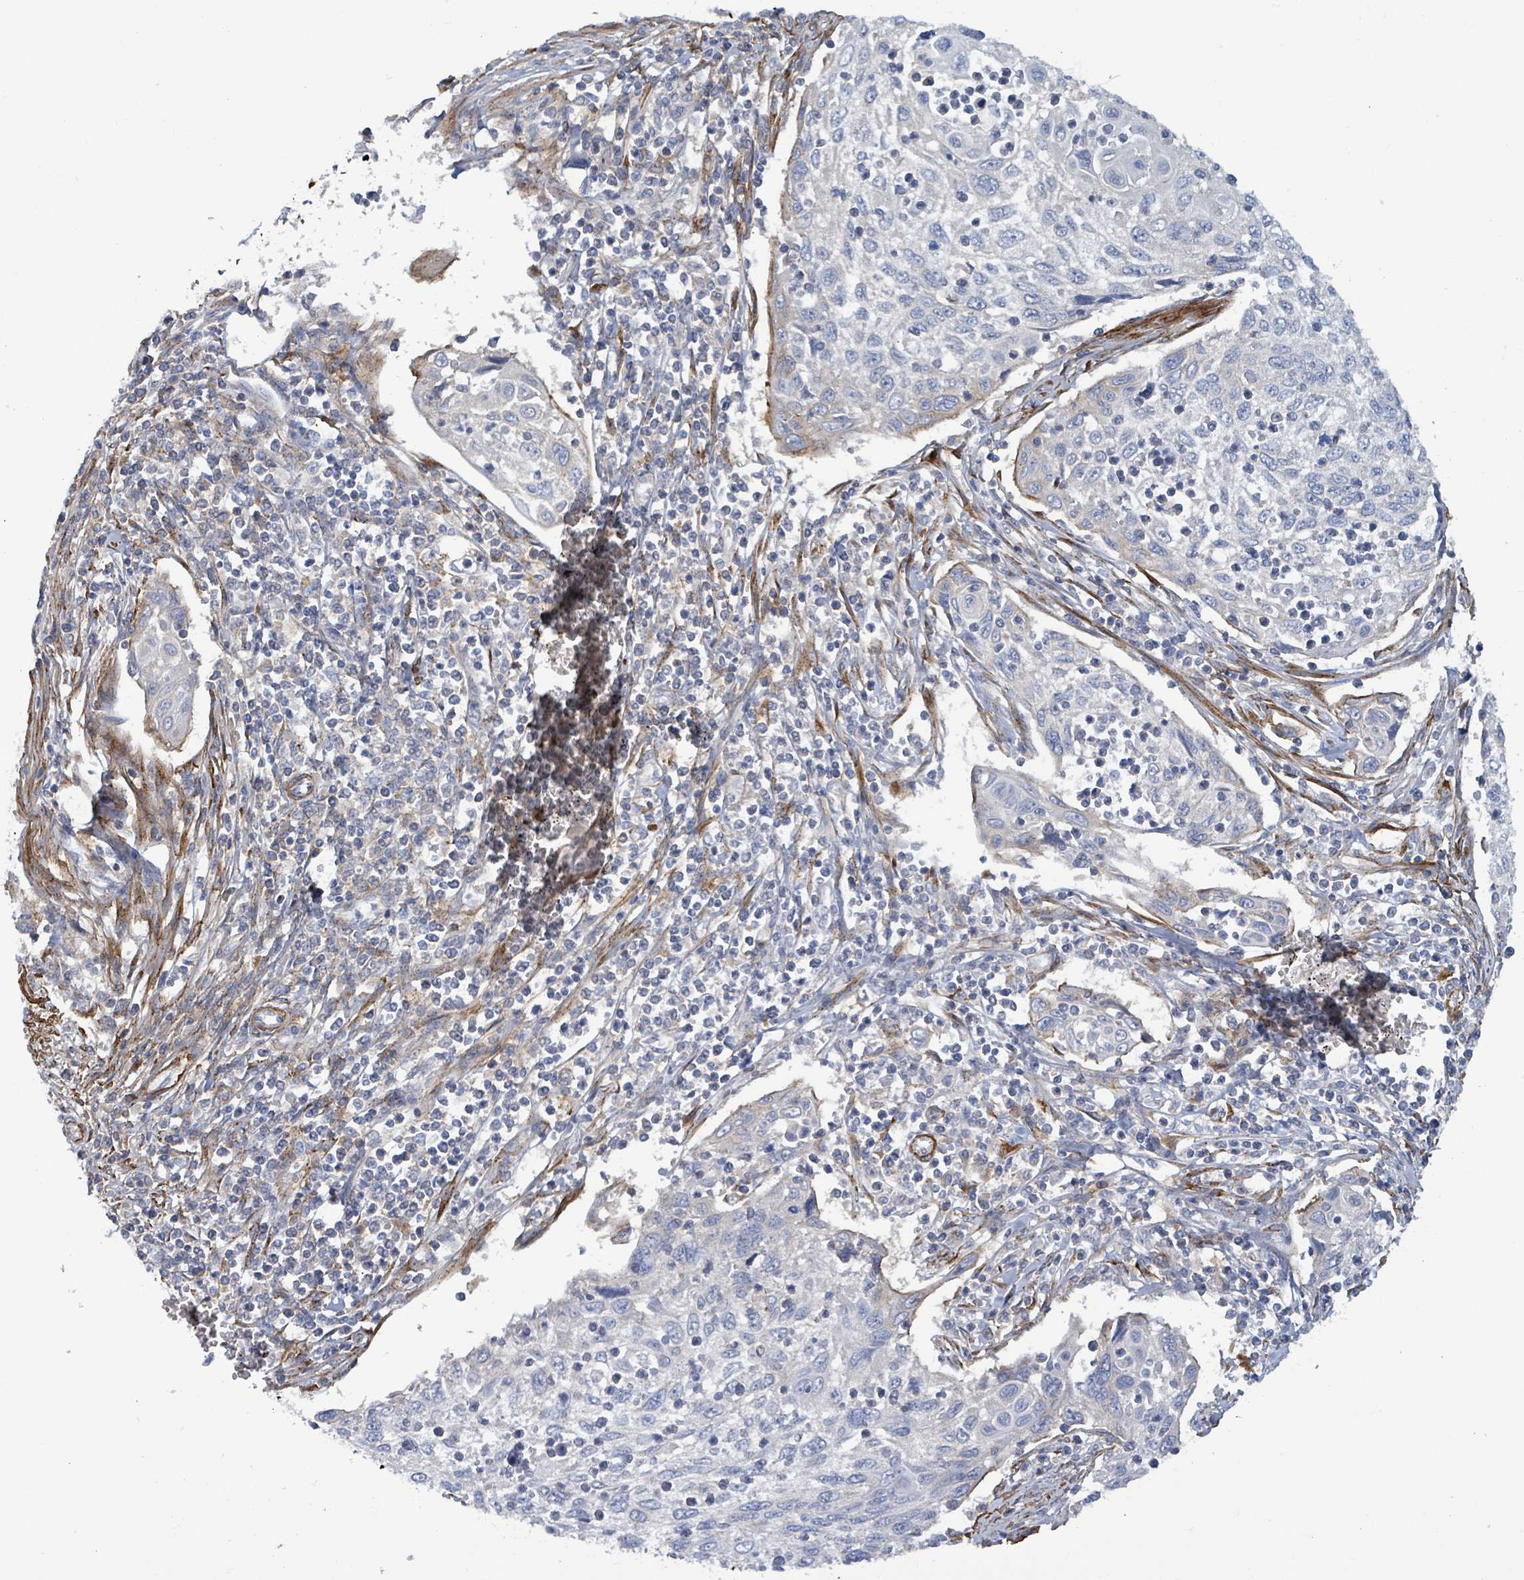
{"staining": {"intensity": "negative", "quantity": "none", "location": "none"}, "tissue": "cervical cancer", "cell_type": "Tumor cells", "image_type": "cancer", "snomed": [{"axis": "morphology", "description": "Squamous cell carcinoma, NOS"}, {"axis": "topography", "description": "Cervix"}], "caption": "An image of human cervical squamous cell carcinoma is negative for staining in tumor cells.", "gene": "DMRTC1B", "patient": {"sex": "female", "age": 70}}